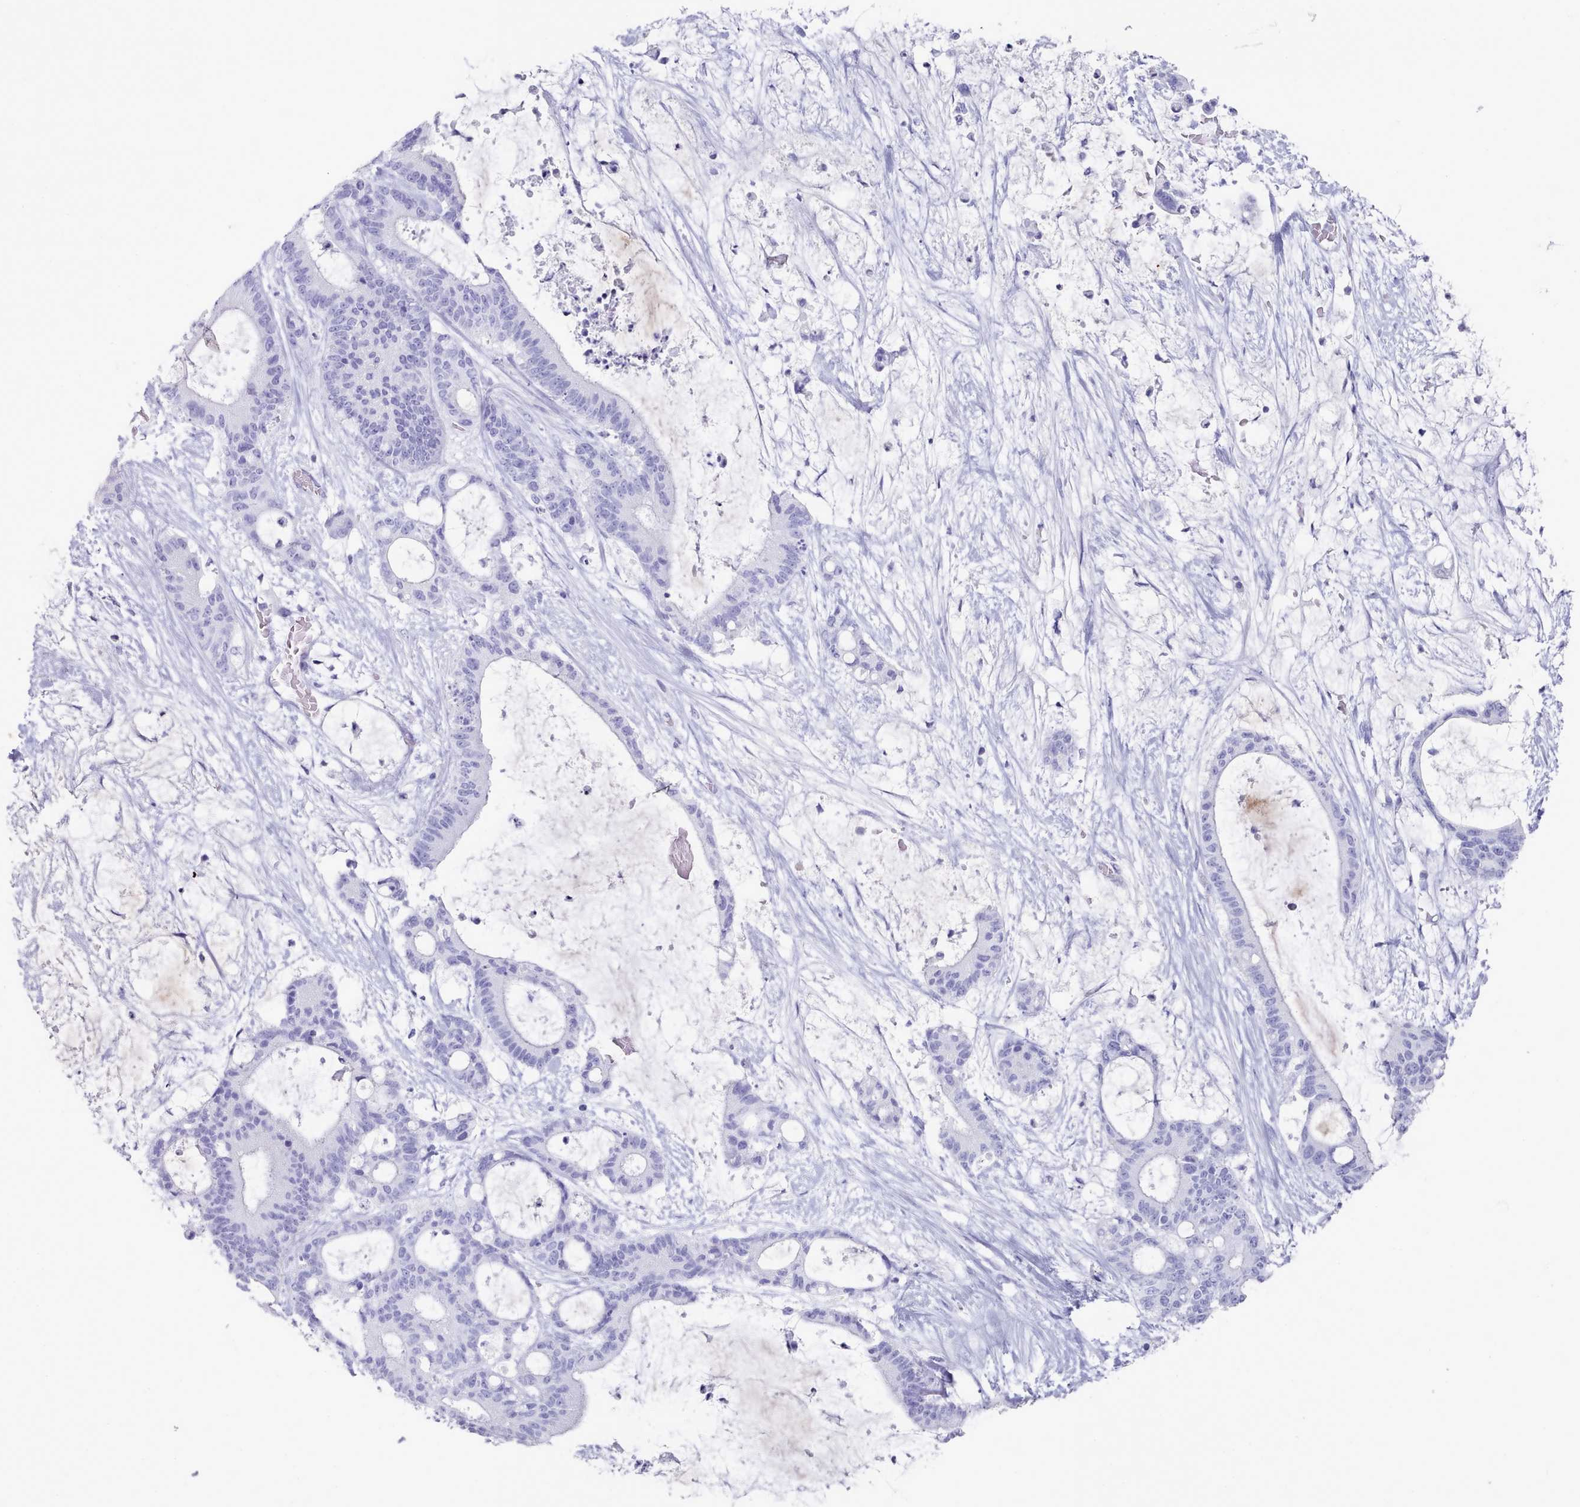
{"staining": {"intensity": "negative", "quantity": "none", "location": "none"}, "tissue": "liver cancer", "cell_type": "Tumor cells", "image_type": "cancer", "snomed": [{"axis": "morphology", "description": "Normal tissue, NOS"}, {"axis": "morphology", "description": "Cholangiocarcinoma"}, {"axis": "topography", "description": "Liver"}, {"axis": "topography", "description": "Peripheral nerve tissue"}], "caption": "Liver cholangiocarcinoma was stained to show a protein in brown. There is no significant expression in tumor cells.", "gene": "LRRC37A", "patient": {"sex": "female", "age": 73}}